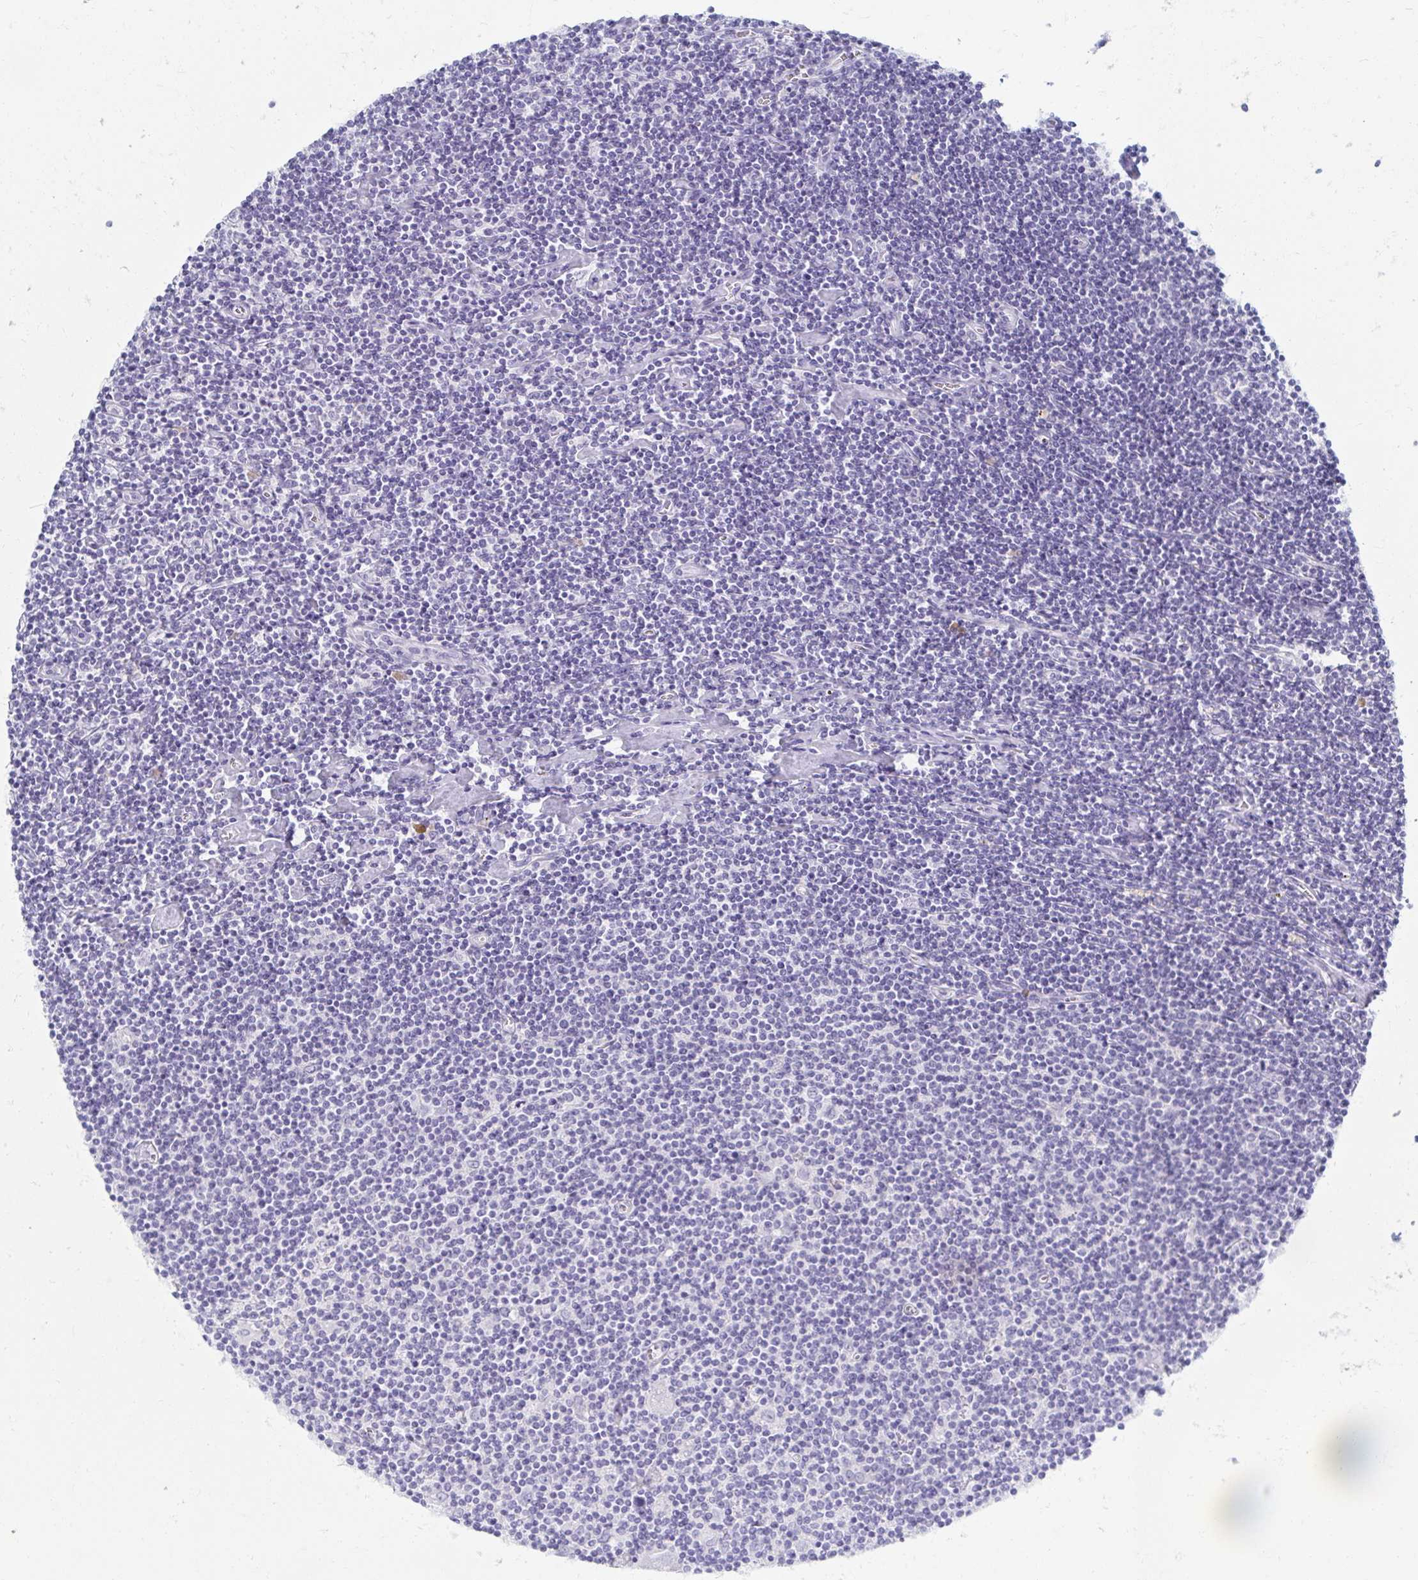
{"staining": {"intensity": "negative", "quantity": "none", "location": "none"}, "tissue": "lymphoma", "cell_type": "Tumor cells", "image_type": "cancer", "snomed": [{"axis": "morphology", "description": "Hodgkin's disease, NOS"}, {"axis": "topography", "description": "Lymph node"}], "caption": "Tumor cells show no significant expression in lymphoma.", "gene": "MYLK2", "patient": {"sex": "male", "age": 40}}